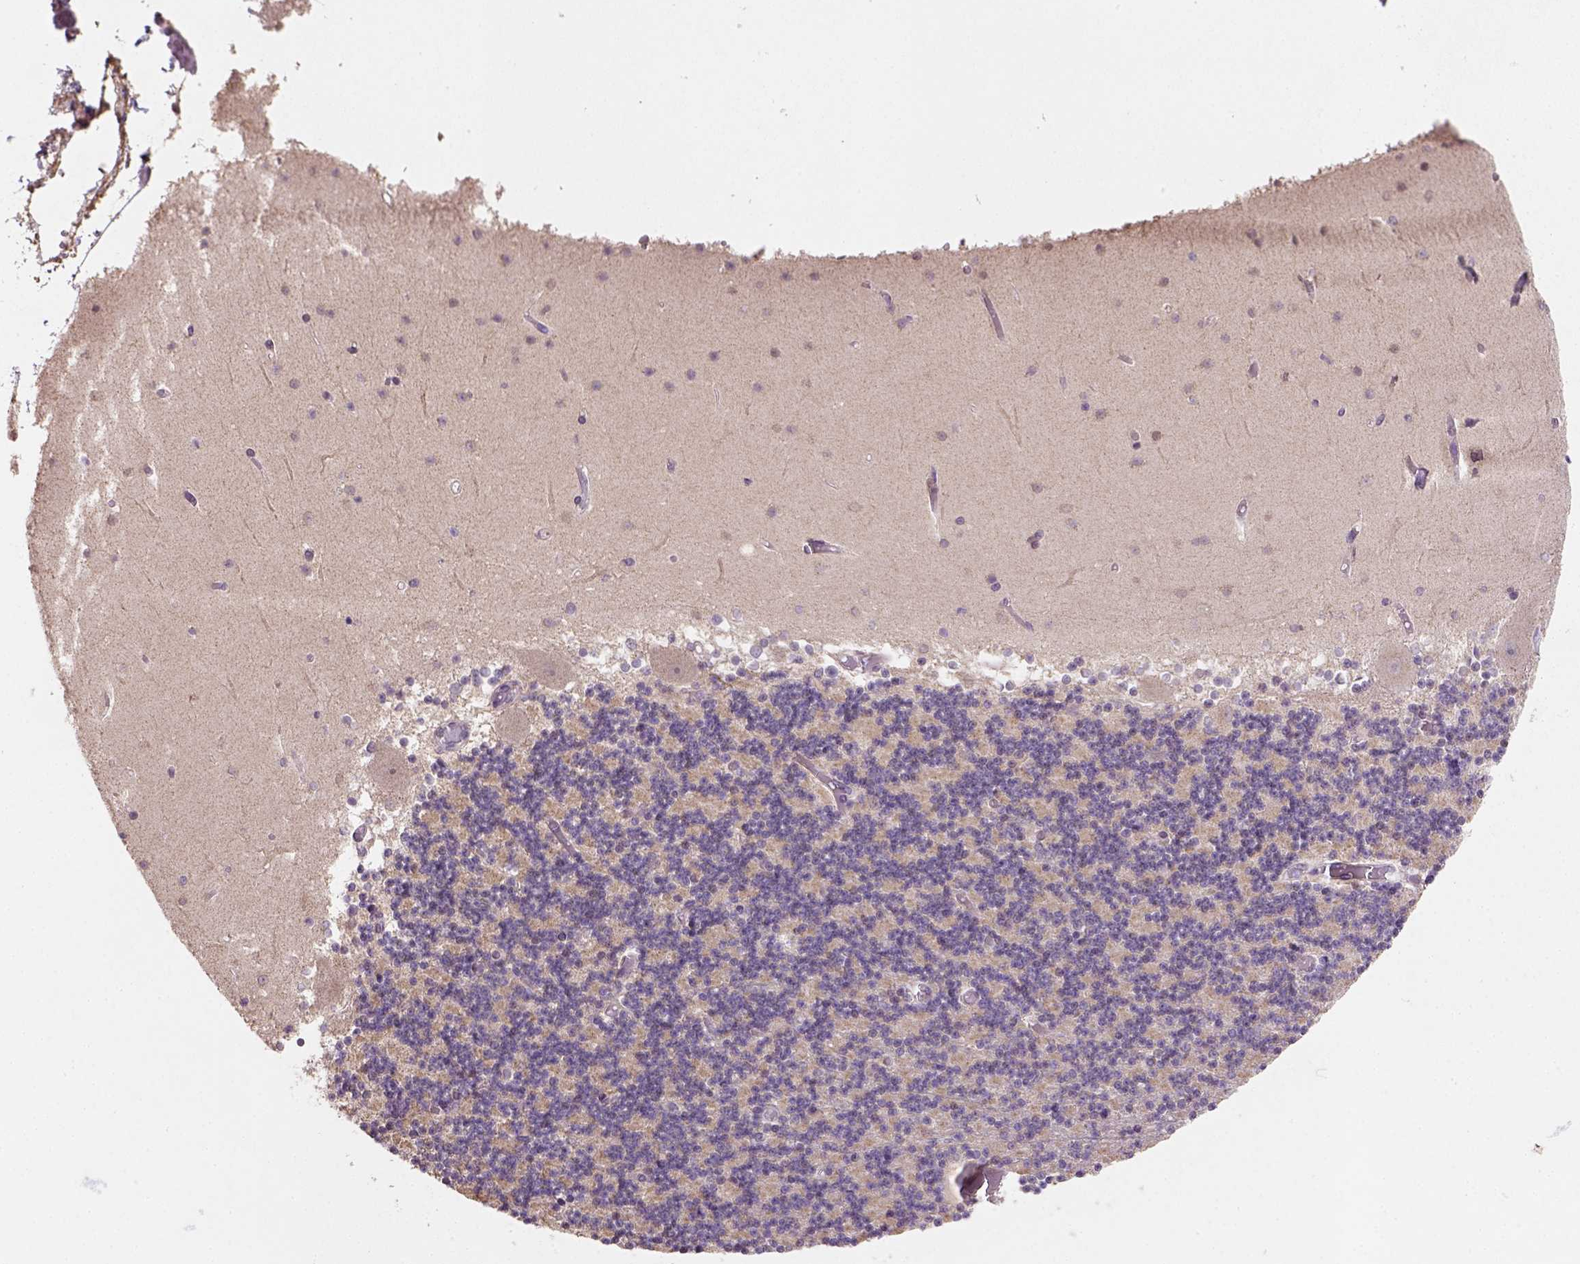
{"staining": {"intensity": "weak", "quantity": ">75%", "location": "cytoplasmic/membranous"}, "tissue": "cerebellum", "cell_type": "Cells in granular layer", "image_type": "normal", "snomed": [{"axis": "morphology", "description": "Normal tissue, NOS"}, {"axis": "topography", "description": "Cerebellum"}], "caption": "This image exhibits IHC staining of benign human cerebellum, with low weak cytoplasmic/membranous expression in approximately >75% of cells in granular layer.", "gene": "NUDT10", "patient": {"sex": "female", "age": 28}}